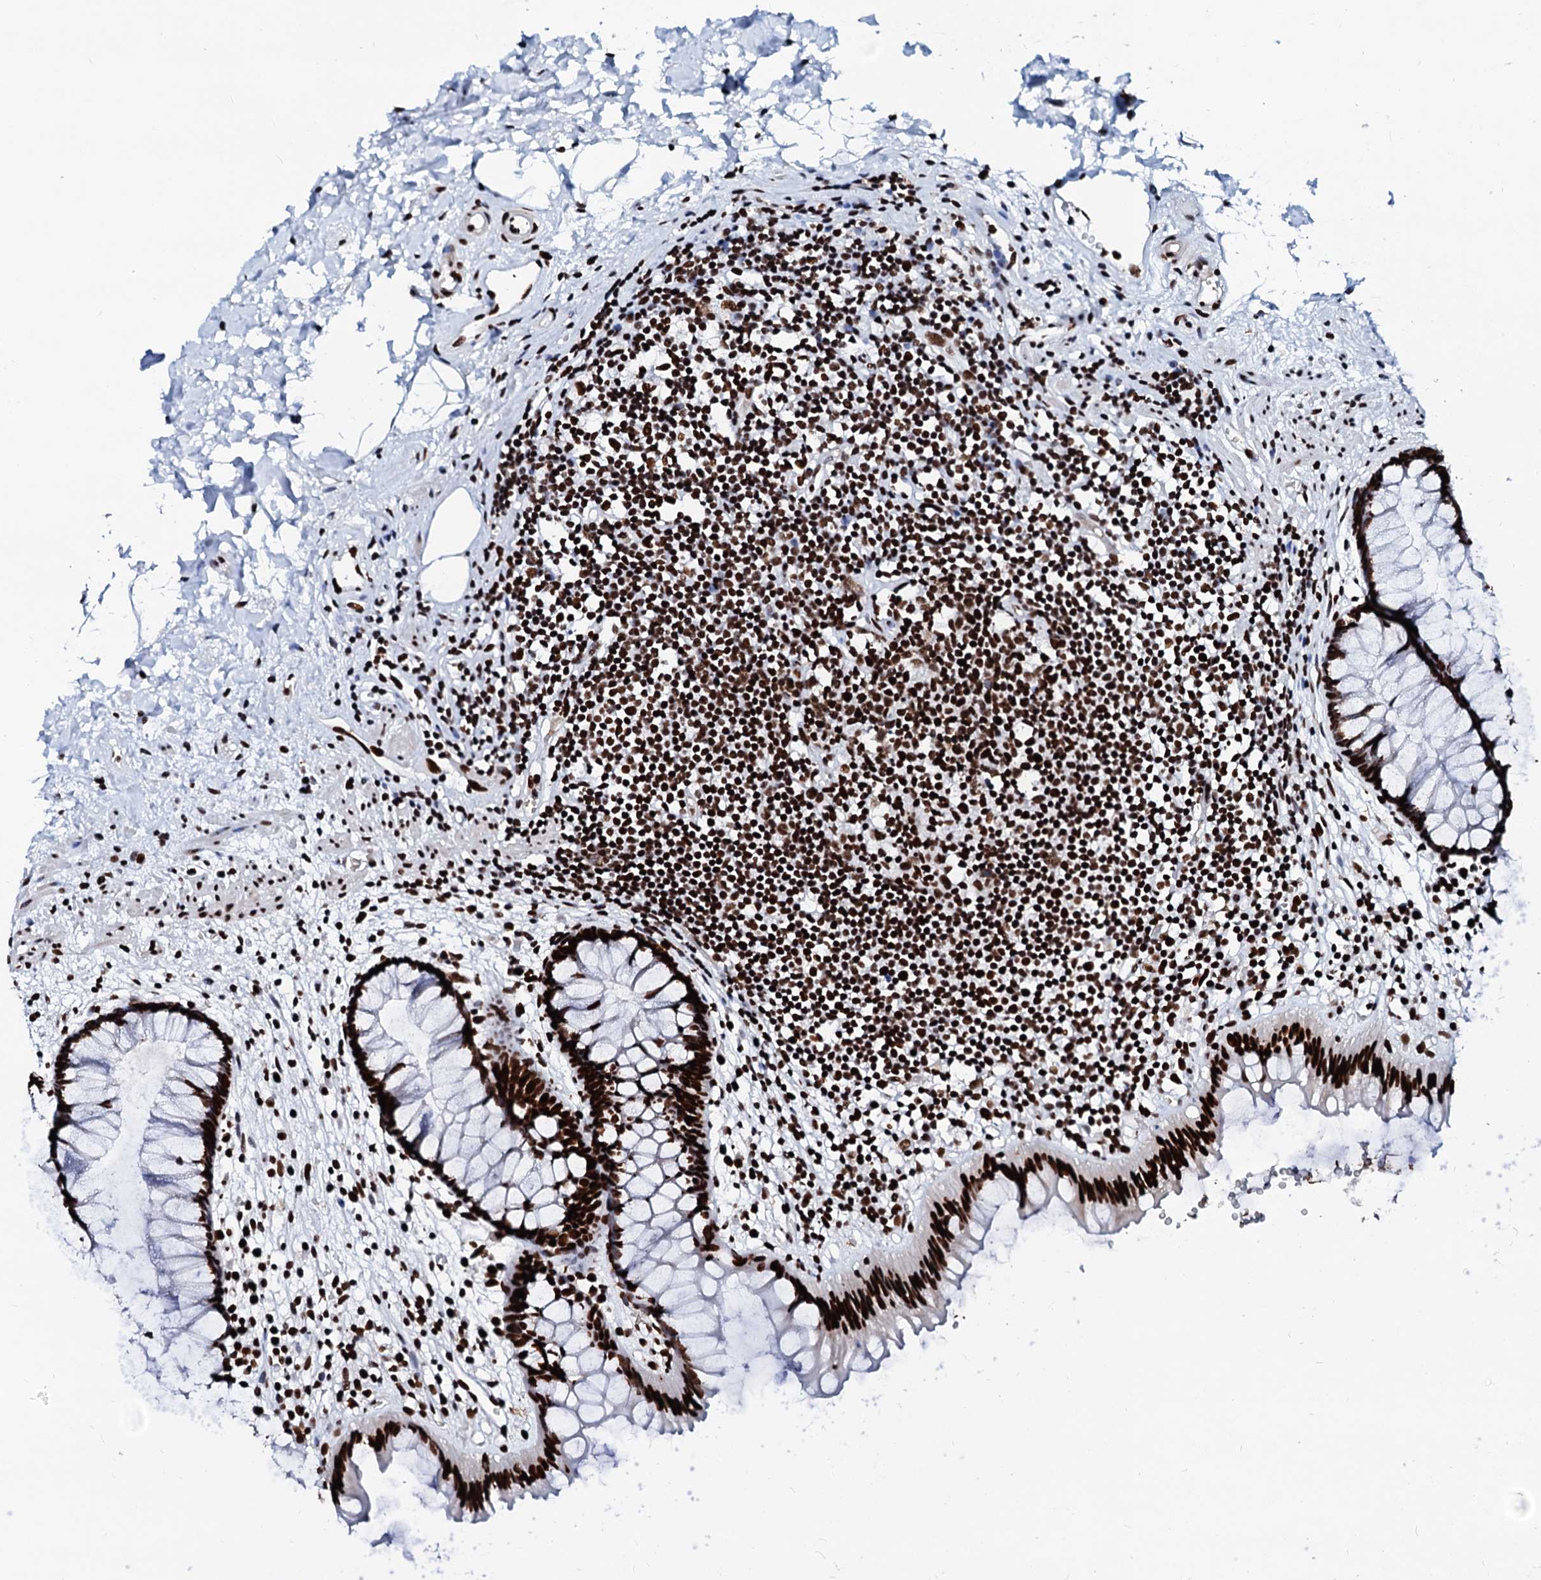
{"staining": {"intensity": "strong", "quantity": ">75%", "location": "nuclear"}, "tissue": "rectum", "cell_type": "Glandular cells", "image_type": "normal", "snomed": [{"axis": "morphology", "description": "Normal tissue, NOS"}, {"axis": "topography", "description": "Rectum"}], "caption": "This is a photomicrograph of immunohistochemistry staining of normal rectum, which shows strong staining in the nuclear of glandular cells.", "gene": "RALY", "patient": {"sex": "male", "age": 51}}